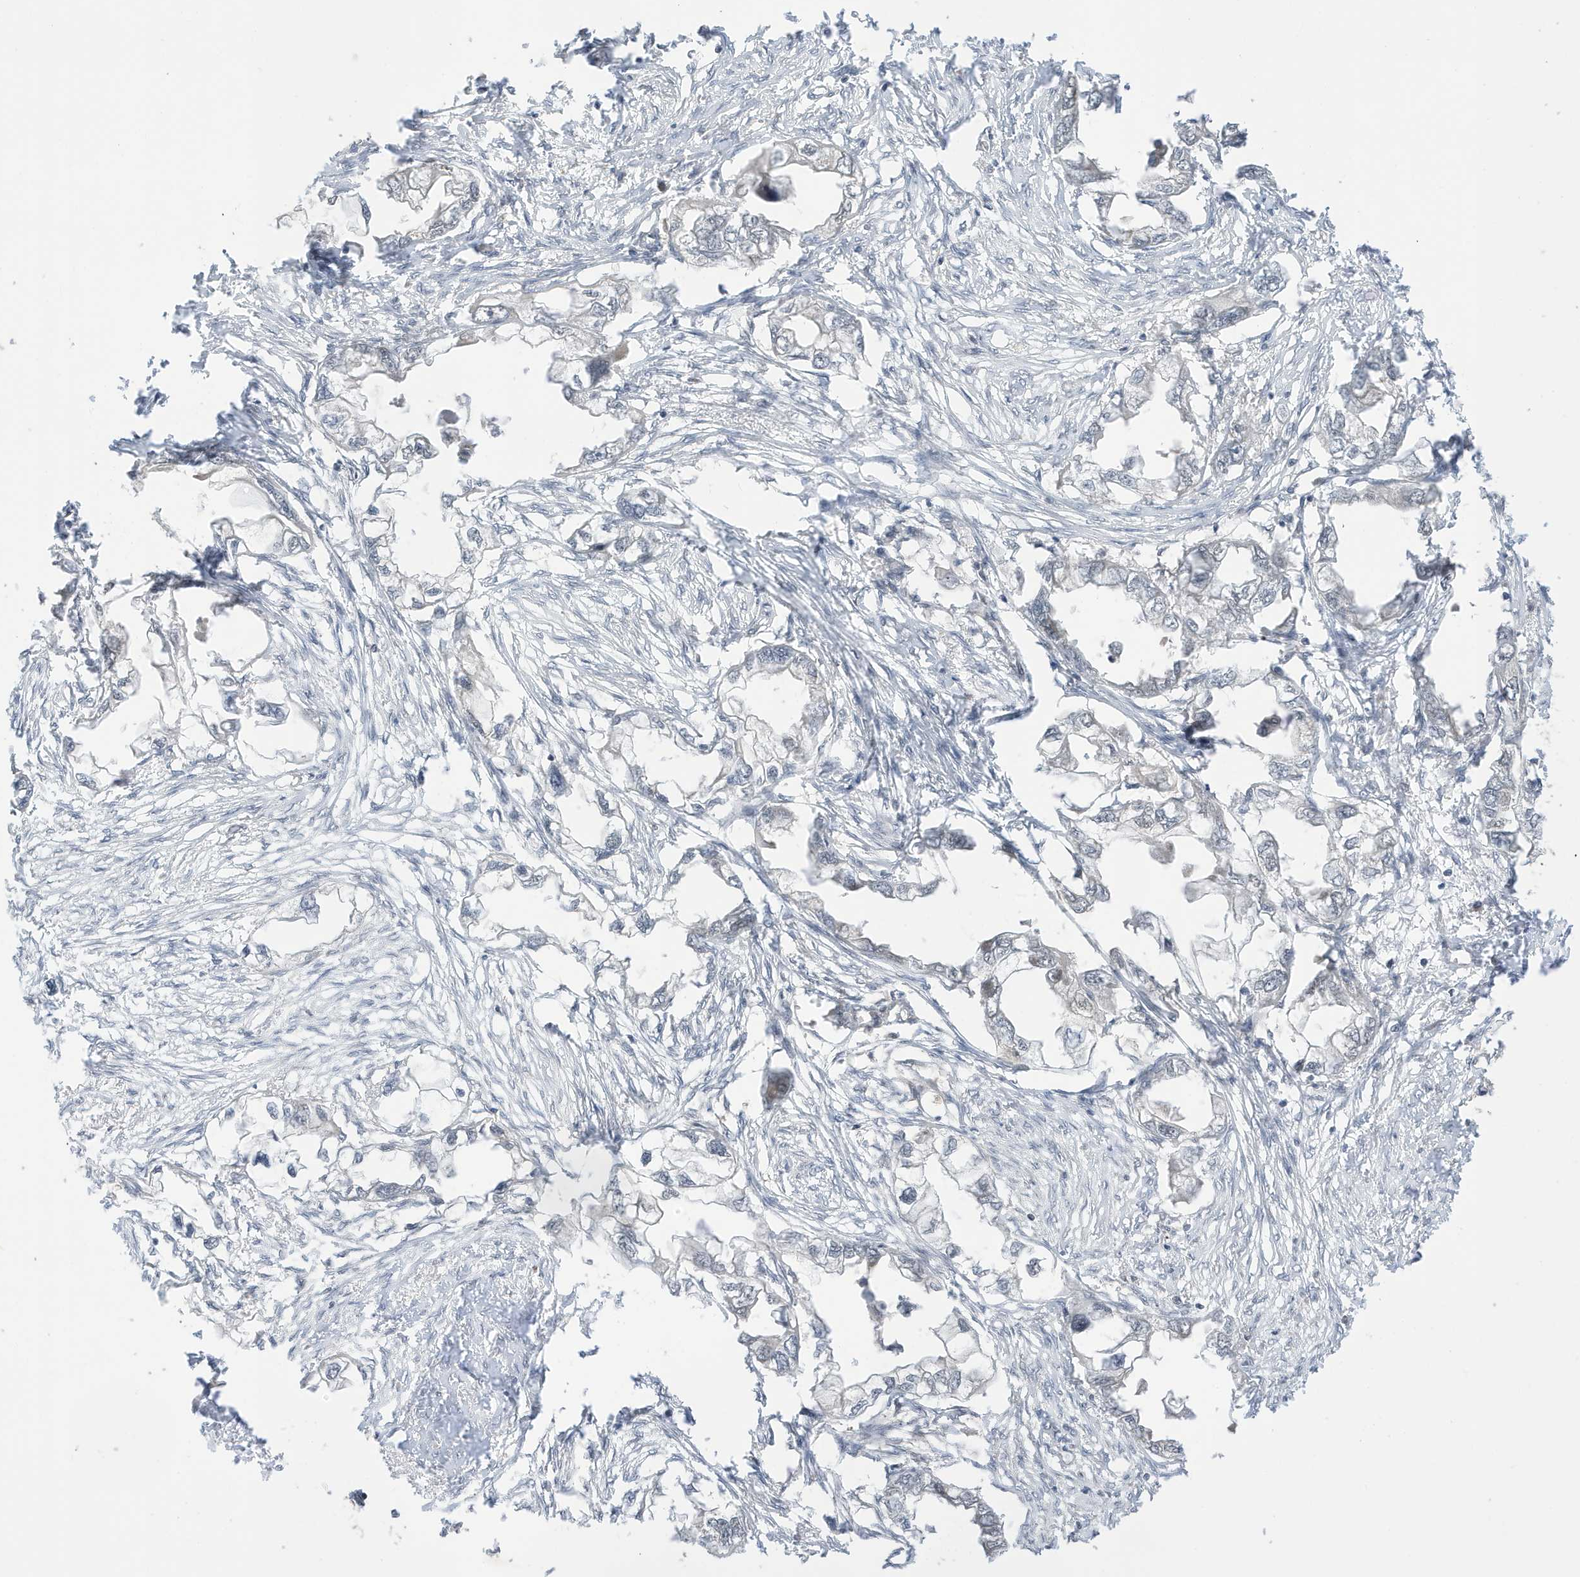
{"staining": {"intensity": "negative", "quantity": "none", "location": "none"}, "tissue": "endometrial cancer", "cell_type": "Tumor cells", "image_type": "cancer", "snomed": [{"axis": "morphology", "description": "Adenocarcinoma, NOS"}, {"axis": "morphology", "description": "Adenocarcinoma, metastatic, NOS"}, {"axis": "topography", "description": "Adipose tissue"}, {"axis": "topography", "description": "Endometrium"}], "caption": "Immunohistochemistry micrograph of endometrial cancer (adenocarcinoma) stained for a protein (brown), which exhibits no positivity in tumor cells.", "gene": "TAB3", "patient": {"sex": "female", "age": 67}}